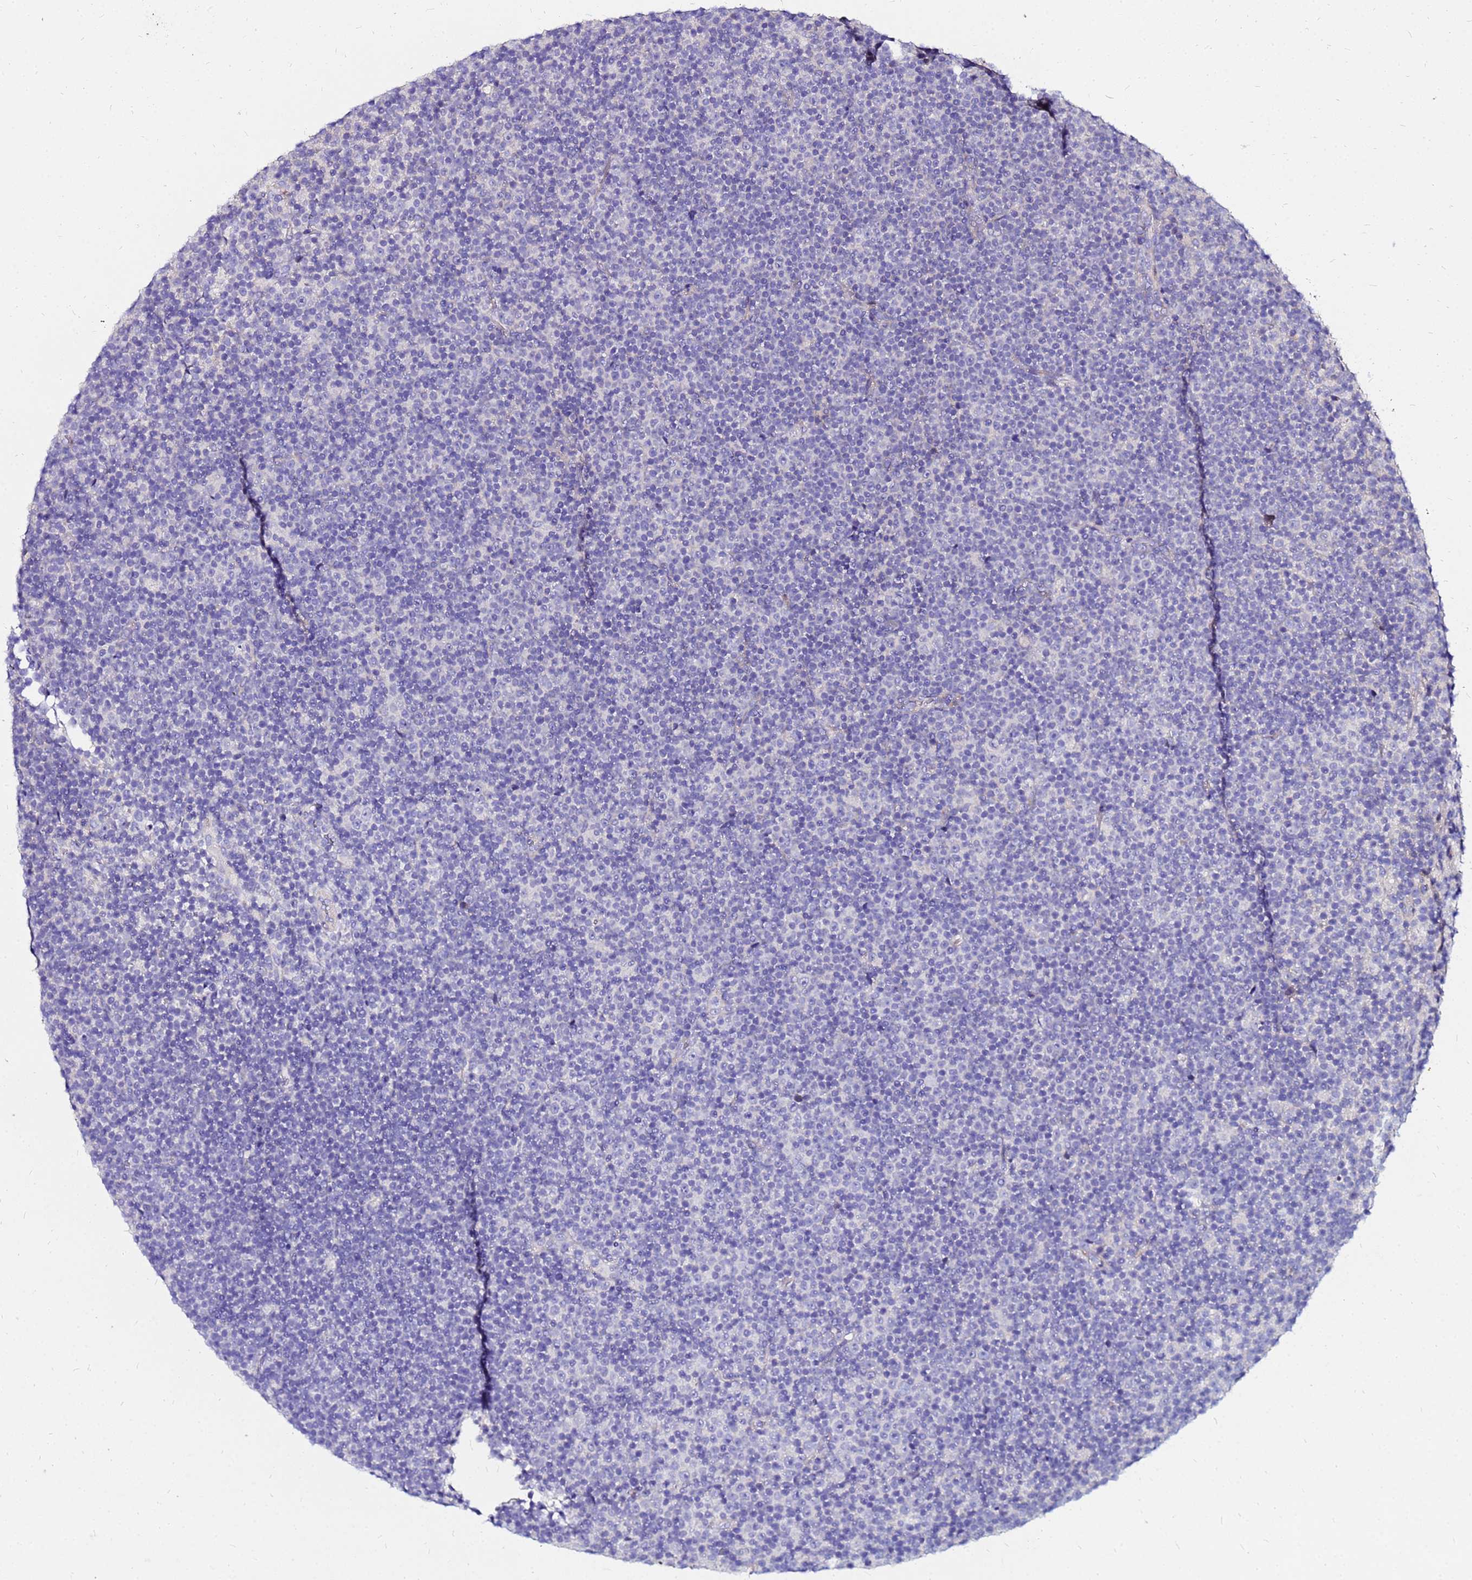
{"staining": {"intensity": "negative", "quantity": "none", "location": "none"}, "tissue": "lymphoma", "cell_type": "Tumor cells", "image_type": "cancer", "snomed": [{"axis": "morphology", "description": "Malignant lymphoma, non-Hodgkin's type, Low grade"}, {"axis": "topography", "description": "Lymph node"}], "caption": "DAB (3,3'-diaminobenzidine) immunohistochemical staining of lymphoma demonstrates no significant staining in tumor cells. (Brightfield microscopy of DAB immunohistochemistry at high magnification).", "gene": "ARHGEF5", "patient": {"sex": "female", "age": 67}}